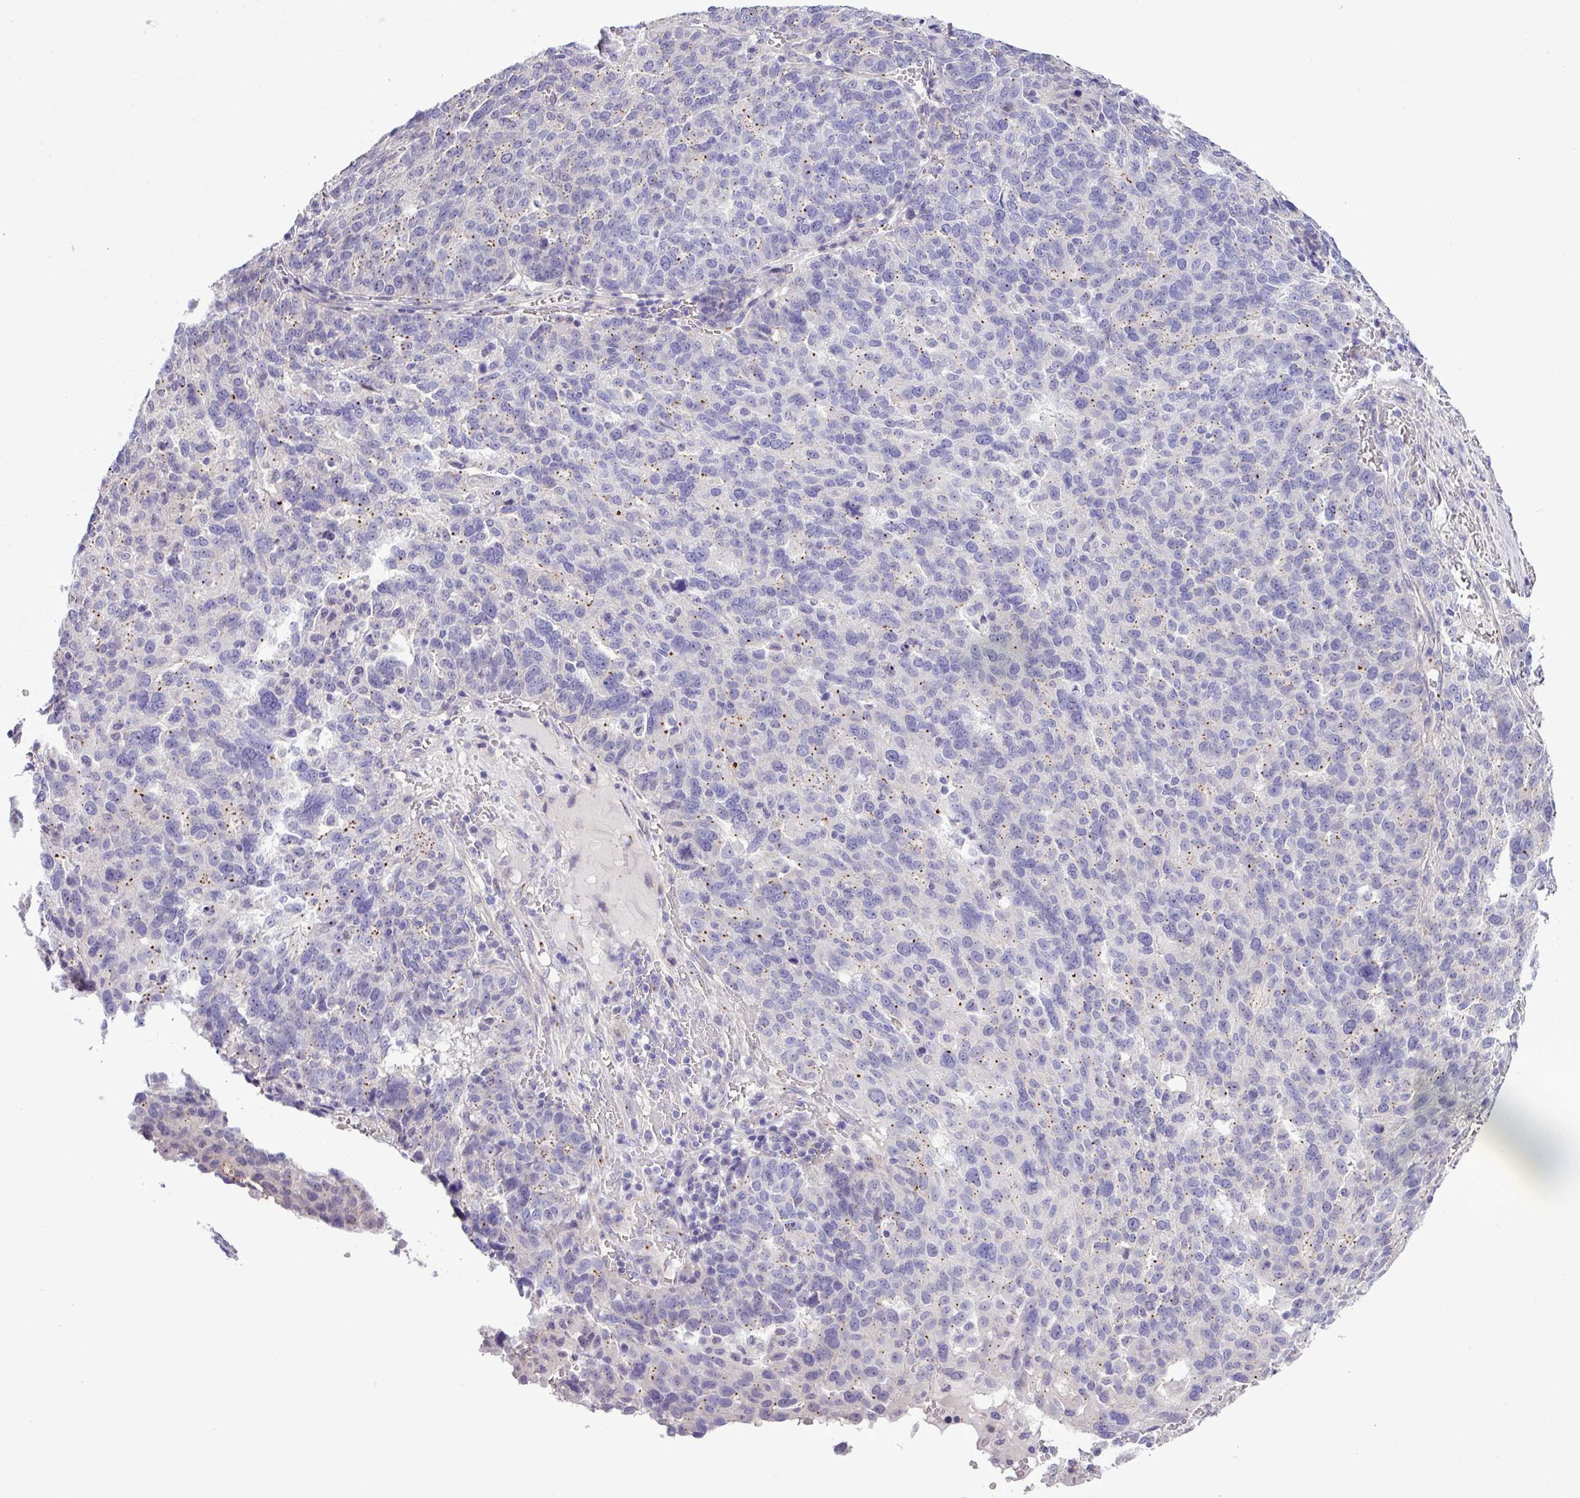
{"staining": {"intensity": "weak", "quantity": "25%-75%", "location": "cytoplasmic/membranous"}, "tissue": "ovarian cancer", "cell_type": "Tumor cells", "image_type": "cancer", "snomed": [{"axis": "morphology", "description": "Cystadenocarcinoma, serous, NOS"}, {"axis": "topography", "description": "Ovary"}], "caption": "Protein expression analysis of ovarian cancer (serous cystadenocarcinoma) shows weak cytoplasmic/membranous expression in approximately 25%-75% of tumor cells. The staining was performed using DAB to visualize the protein expression in brown, while the nuclei were stained in blue with hematoxylin (Magnification: 20x).", "gene": "SPINK8", "patient": {"sex": "female", "age": 59}}